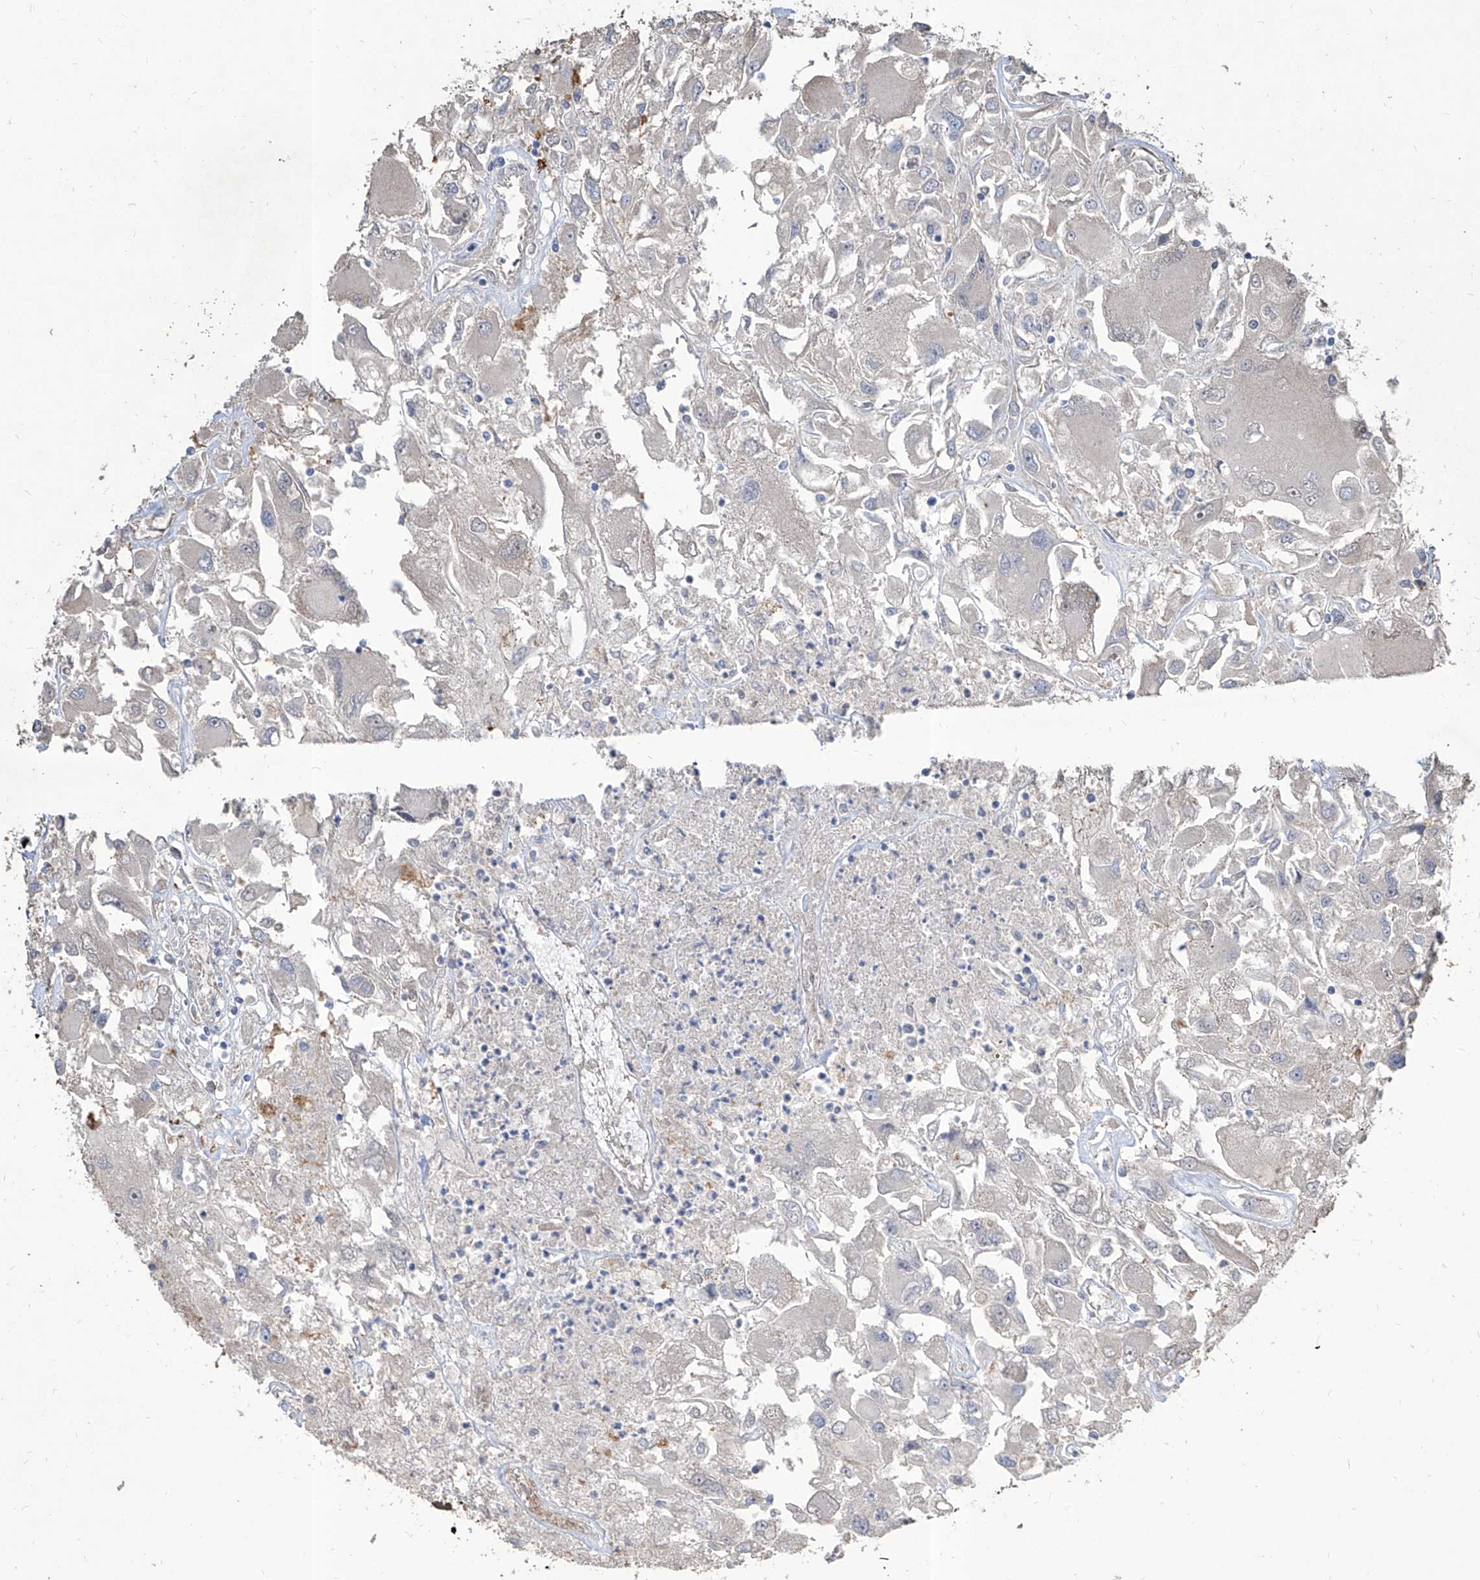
{"staining": {"intensity": "negative", "quantity": "none", "location": "none"}, "tissue": "renal cancer", "cell_type": "Tumor cells", "image_type": "cancer", "snomed": [{"axis": "morphology", "description": "Adenocarcinoma, NOS"}, {"axis": "topography", "description": "Kidney"}], "caption": "Human renal adenocarcinoma stained for a protein using IHC demonstrates no expression in tumor cells.", "gene": "FAM83B", "patient": {"sex": "female", "age": 52}}